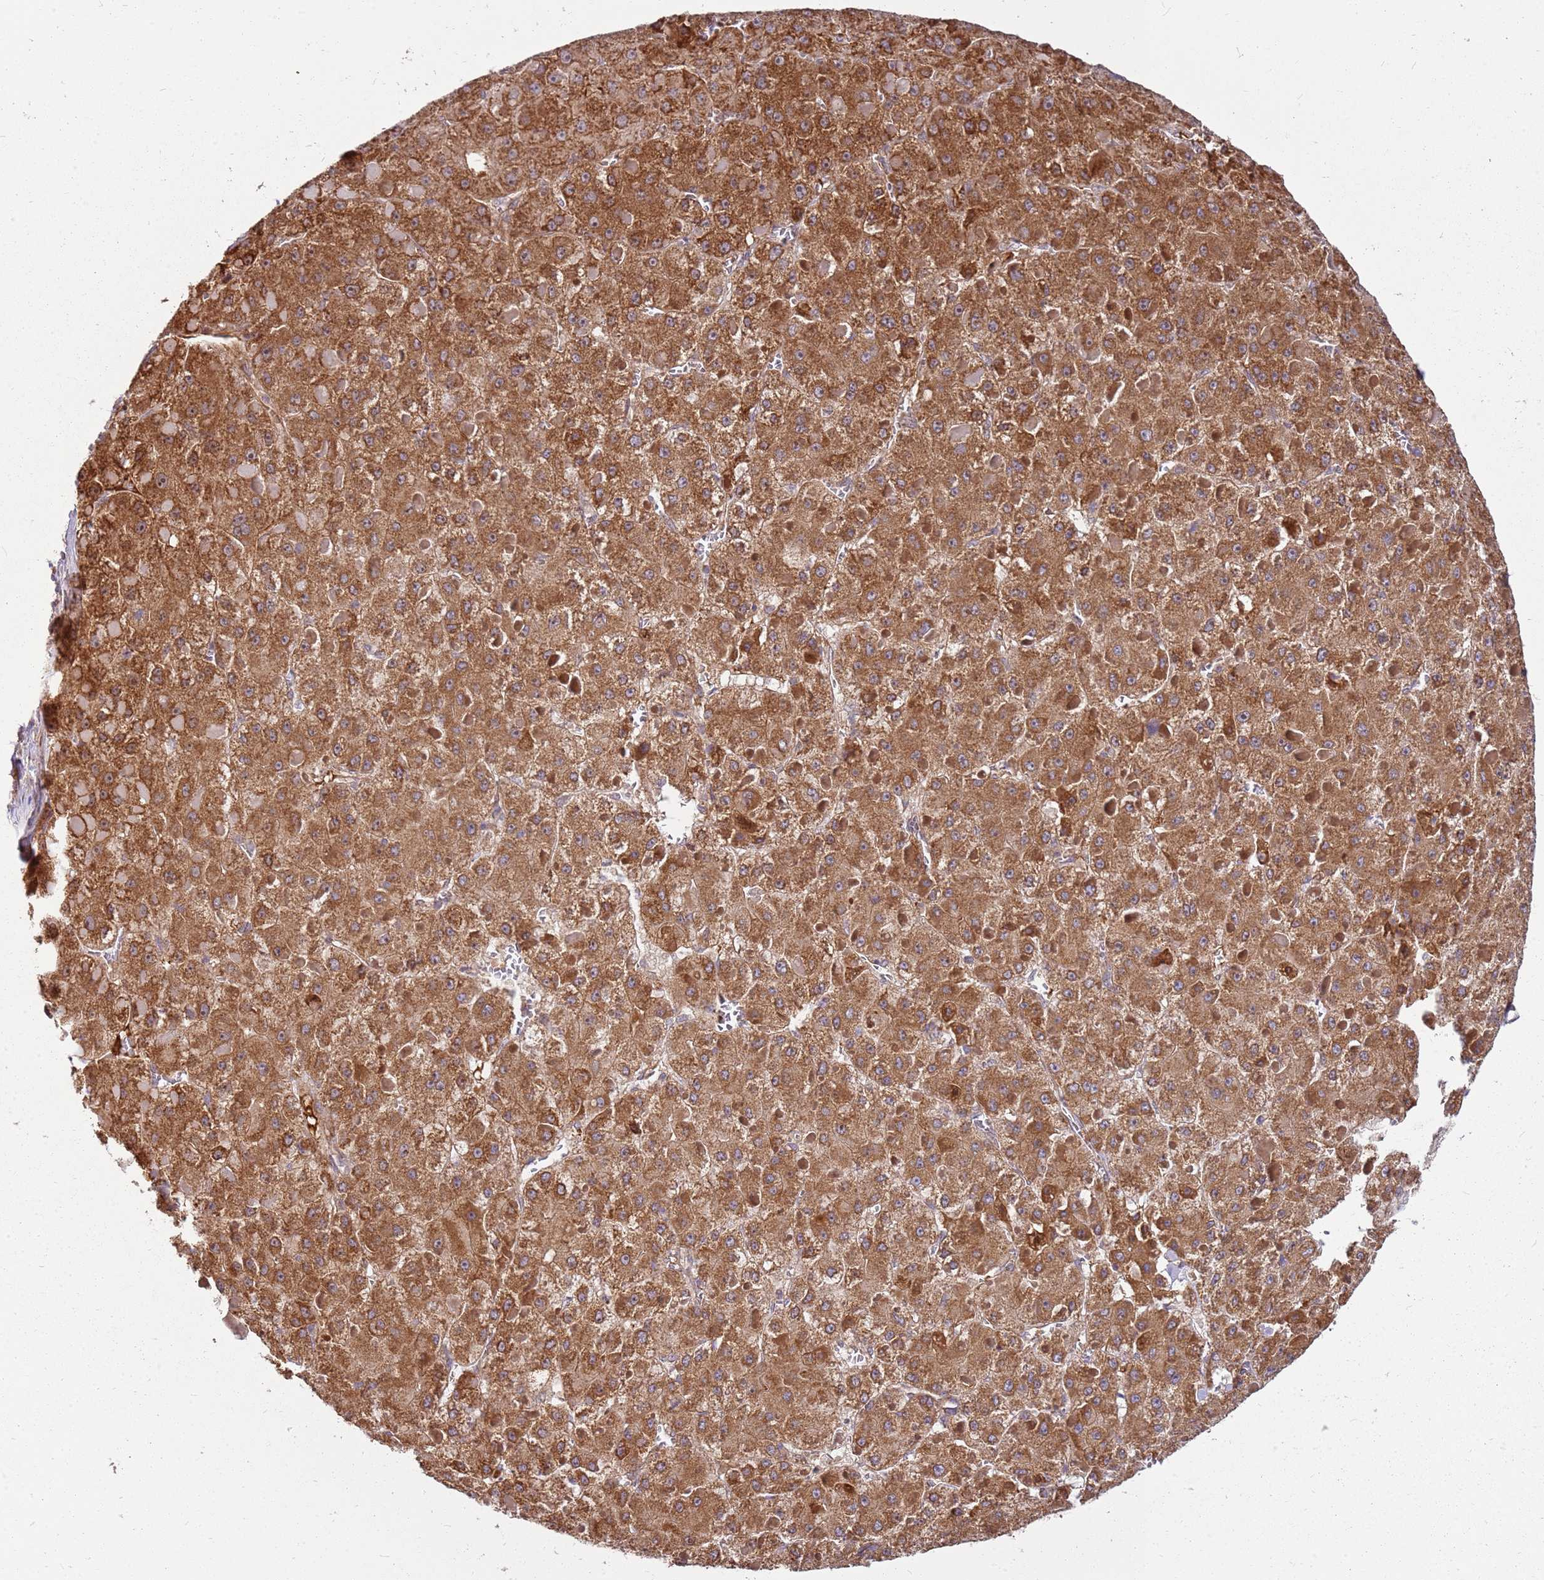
{"staining": {"intensity": "strong", "quantity": ">75%", "location": "cytoplasmic/membranous"}, "tissue": "liver cancer", "cell_type": "Tumor cells", "image_type": "cancer", "snomed": [{"axis": "morphology", "description": "Carcinoma, Hepatocellular, NOS"}, {"axis": "topography", "description": "Liver"}], "caption": "A histopathology image showing strong cytoplasmic/membranous staining in about >75% of tumor cells in hepatocellular carcinoma (liver), as visualized by brown immunohistochemical staining.", "gene": "CCDC159", "patient": {"sex": "female", "age": 73}}